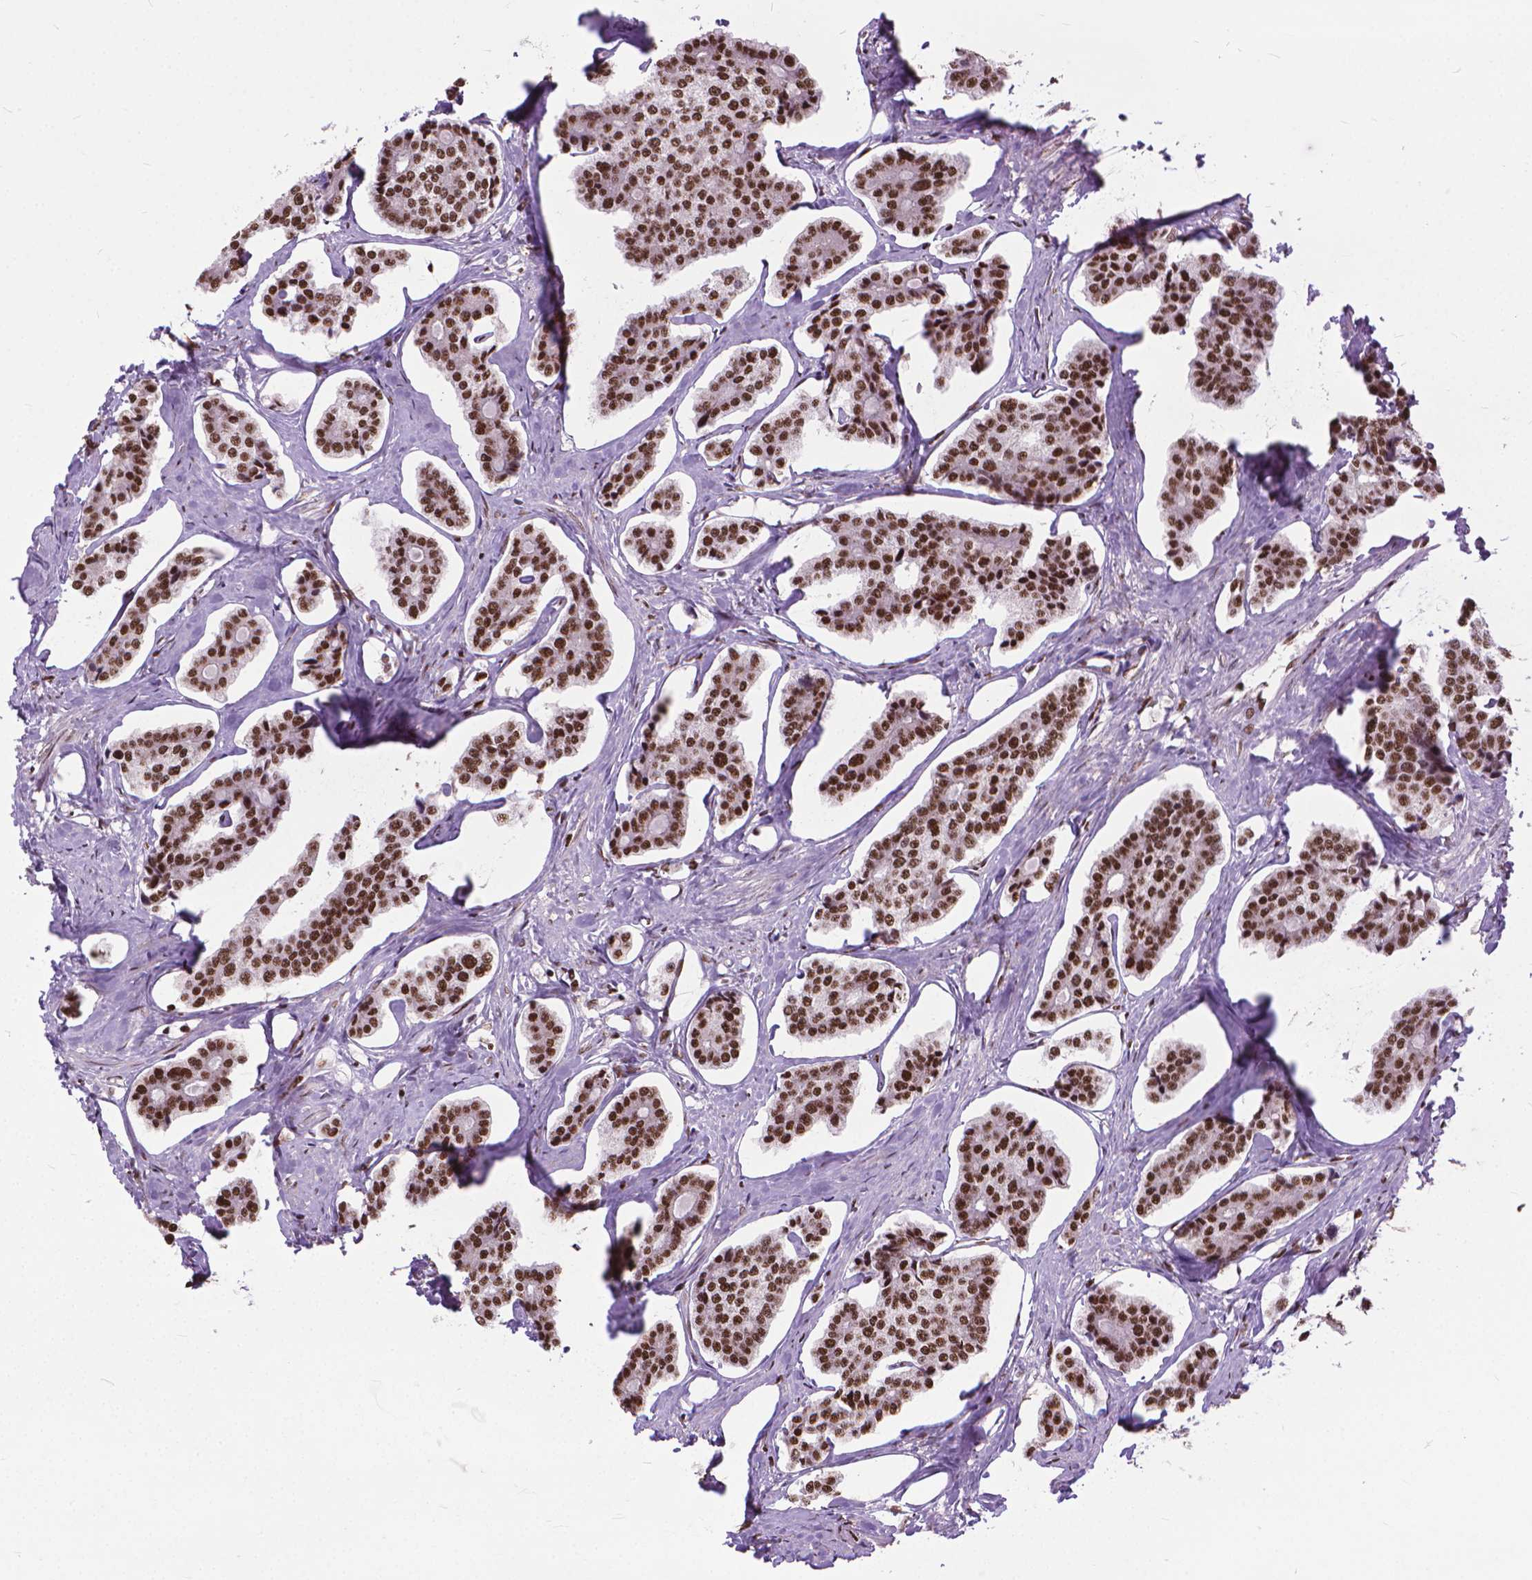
{"staining": {"intensity": "strong", "quantity": ">75%", "location": "nuclear"}, "tissue": "carcinoid", "cell_type": "Tumor cells", "image_type": "cancer", "snomed": [{"axis": "morphology", "description": "Carcinoid, malignant, NOS"}, {"axis": "topography", "description": "Small intestine"}], "caption": "Brown immunohistochemical staining in human carcinoid reveals strong nuclear expression in about >75% of tumor cells.", "gene": "AKAP8", "patient": {"sex": "female", "age": 65}}